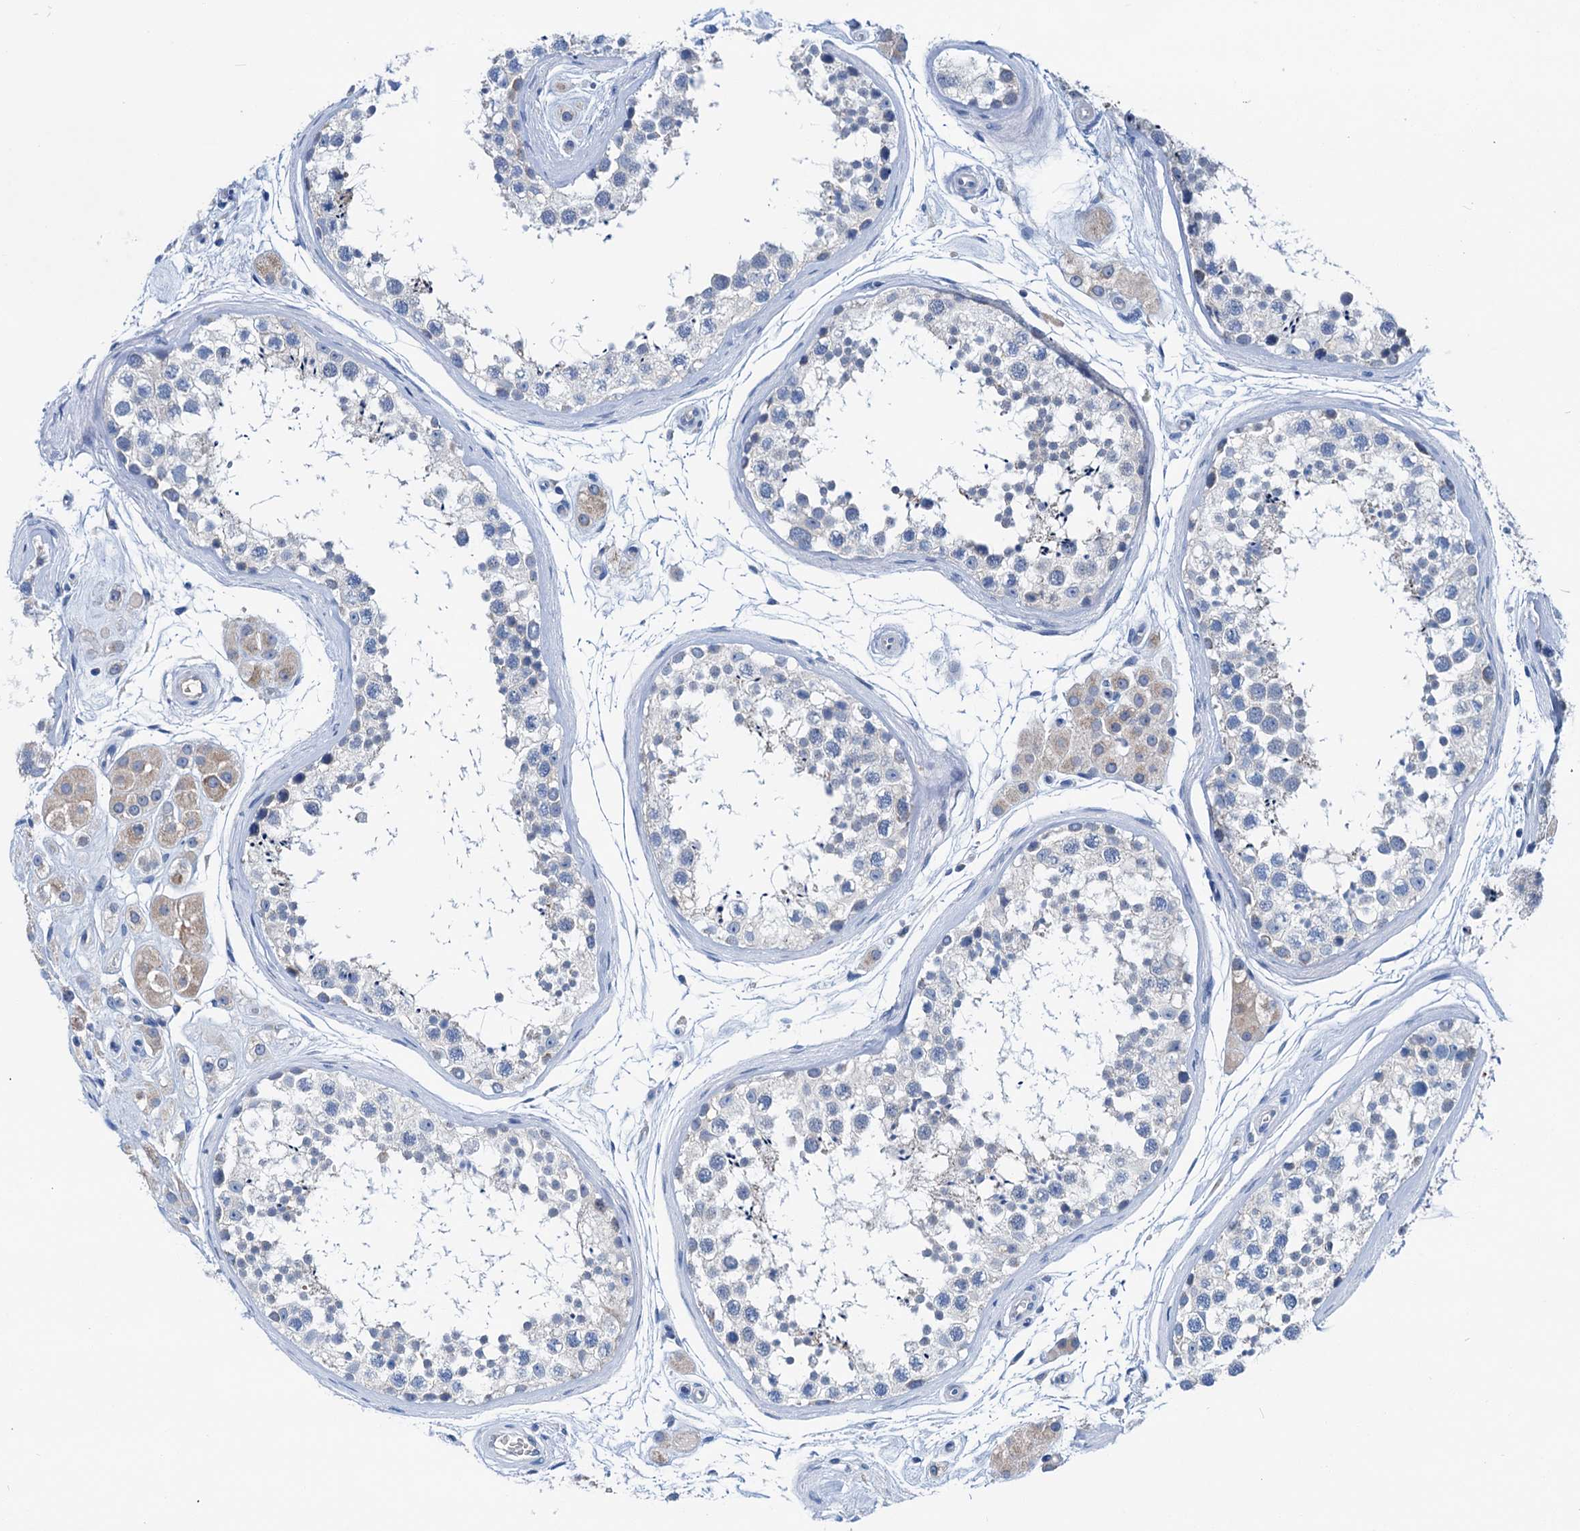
{"staining": {"intensity": "weak", "quantity": "<25%", "location": "cytoplasmic/membranous"}, "tissue": "testis", "cell_type": "Cells in seminiferous ducts", "image_type": "normal", "snomed": [{"axis": "morphology", "description": "Normal tissue, NOS"}, {"axis": "topography", "description": "Testis"}], "caption": "DAB (3,3'-diaminobenzidine) immunohistochemical staining of benign testis exhibits no significant staining in cells in seminiferous ducts.", "gene": "KNDC1", "patient": {"sex": "male", "age": 56}}